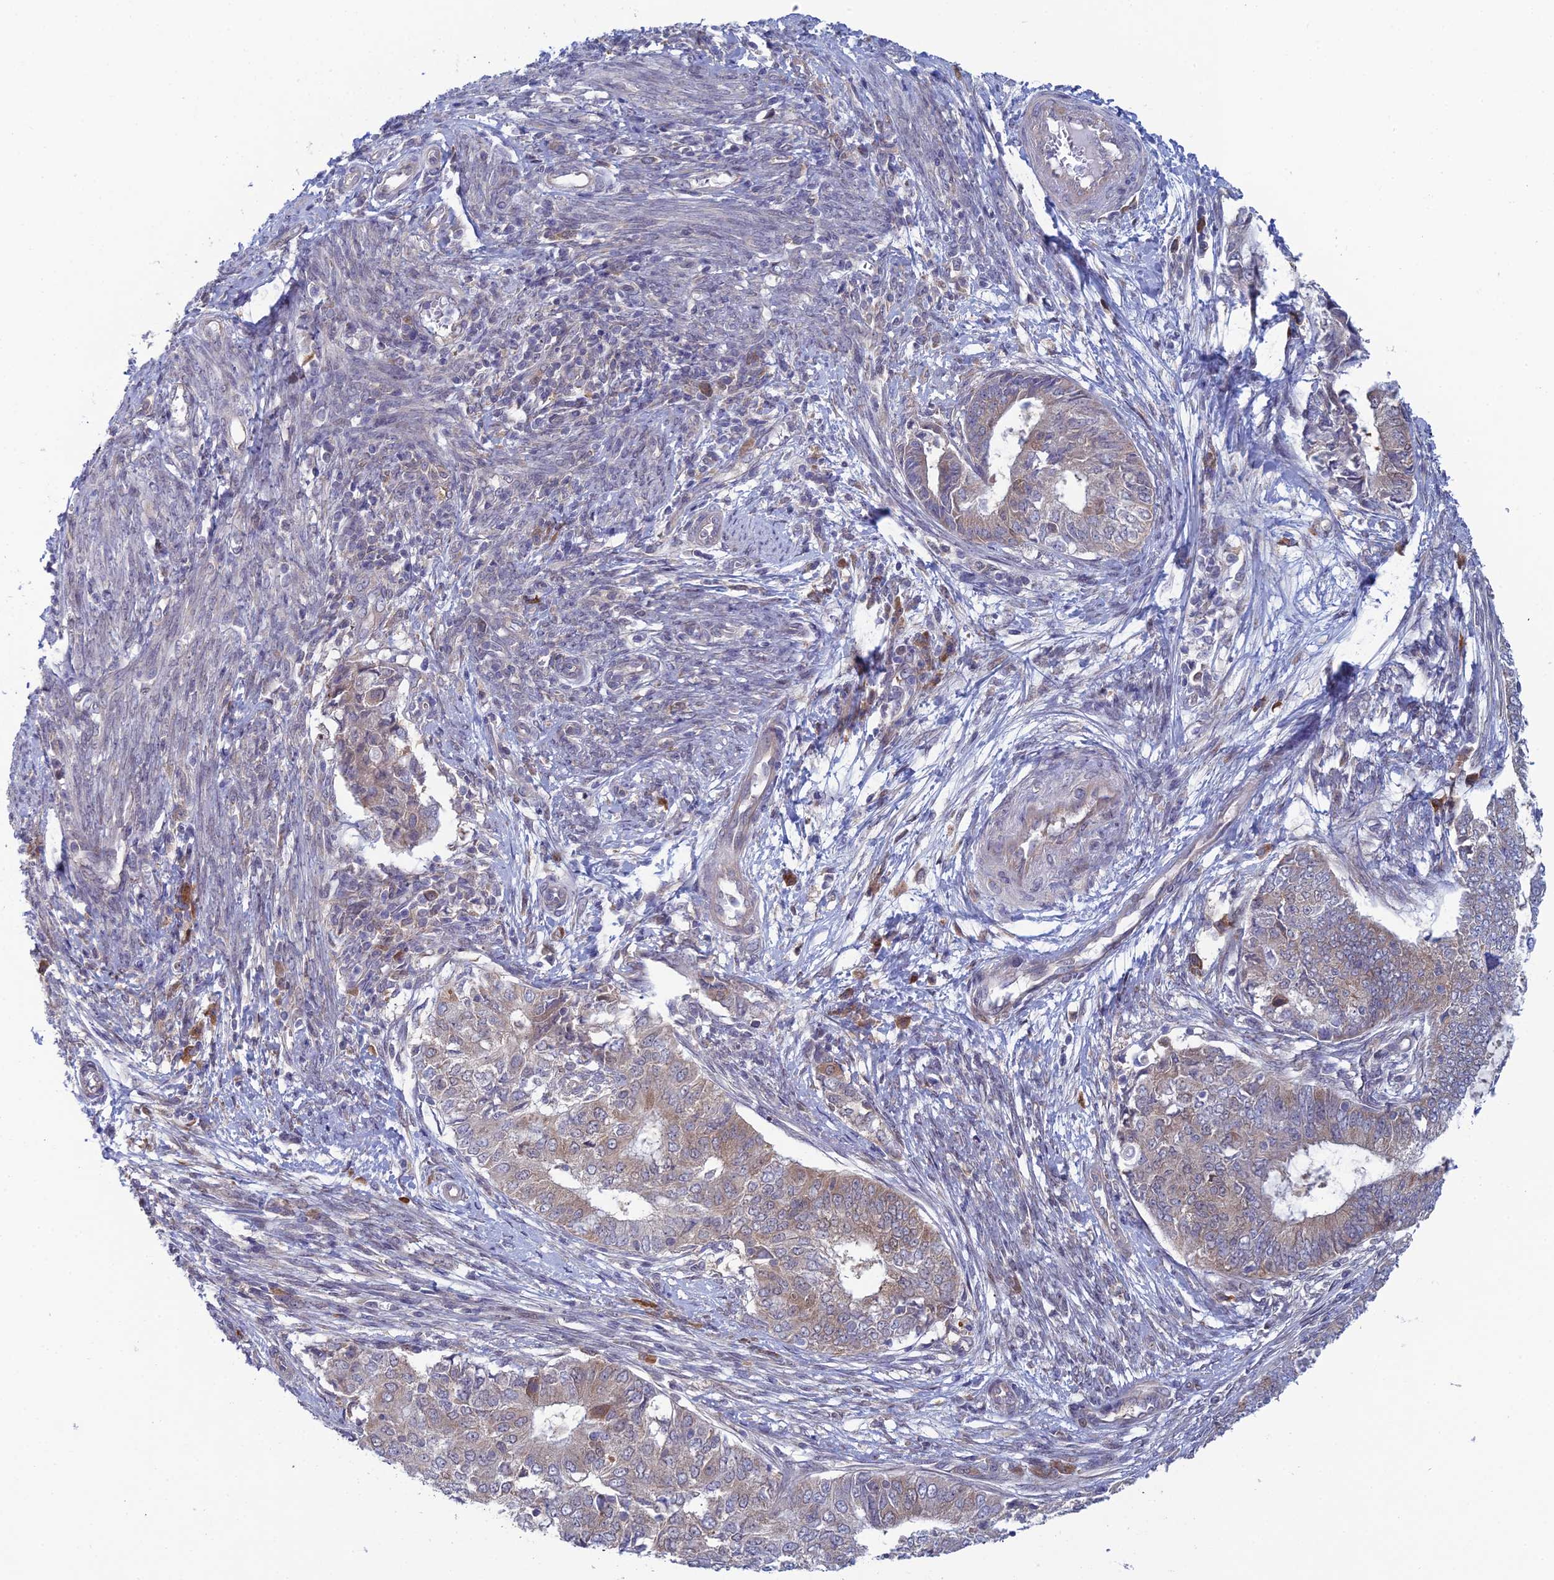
{"staining": {"intensity": "weak", "quantity": "<25%", "location": "cytoplasmic/membranous"}, "tissue": "endometrial cancer", "cell_type": "Tumor cells", "image_type": "cancer", "snomed": [{"axis": "morphology", "description": "Adenocarcinoma, NOS"}, {"axis": "topography", "description": "Endometrium"}], "caption": "Tumor cells are negative for brown protein staining in endometrial cancer.", "gene": "SRA1", "patient": {"sex": "female", "age": 62}}